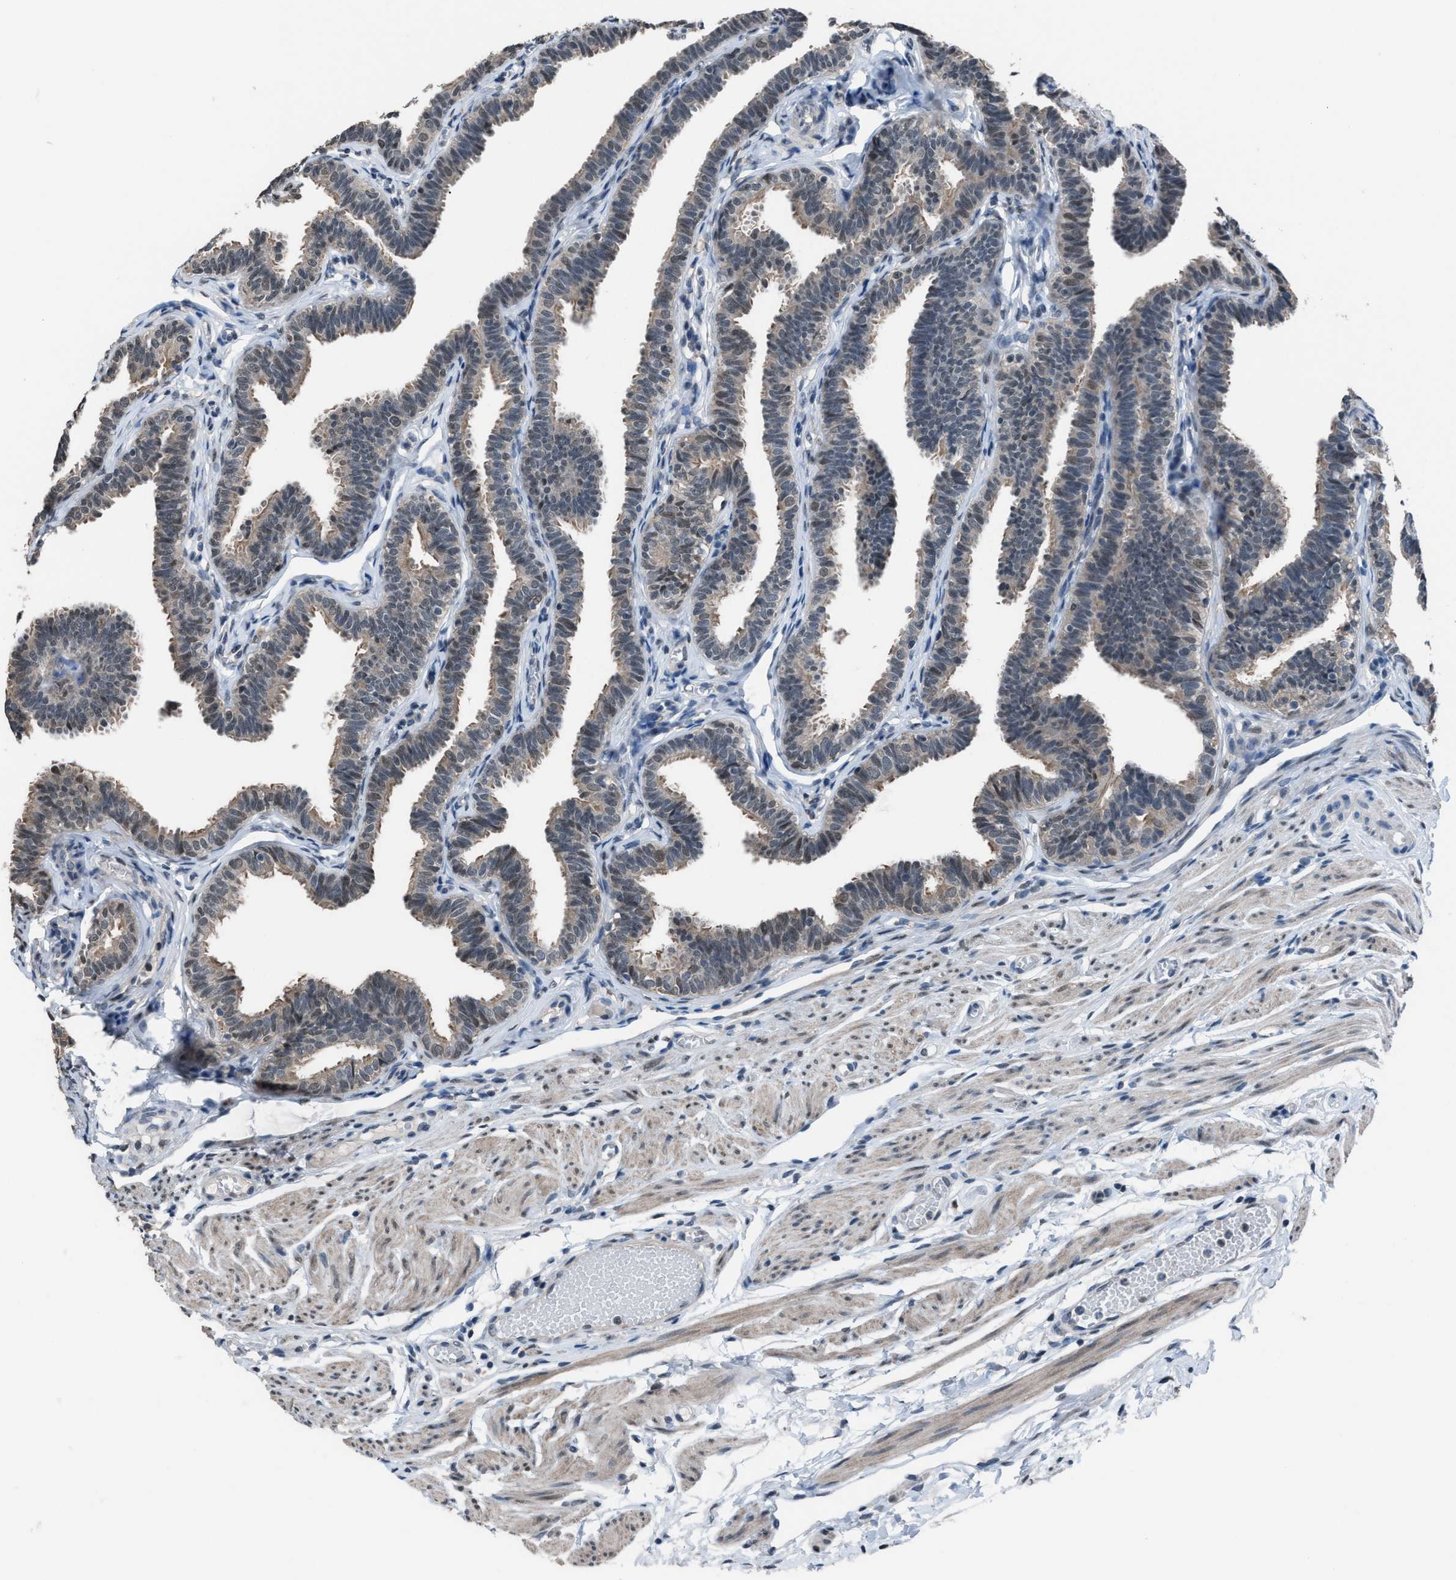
{"staining": {"intensity": "weak", "quantity": "25%-75%", "location": "cytoplasmic/membranous,nuclear"}, "tissue": "fallopian tube", "cell_type": "Glandular cells", "image_type": "normal", "snomed": [{"axis": "morphology", "description": "Normal tissue, NOS"}, {"axis": "topography", "description": "Fallopian tube"}, {"axis": "topography", "description": "Ovary"}], "caption": "Weak cytoplasmic/membranous,nuclear expression is present in about 25%-75% of glandular cells in benign fallopian tube.", "gene": "ZNF276", "patient": {"sex": "female", "age": 23}}